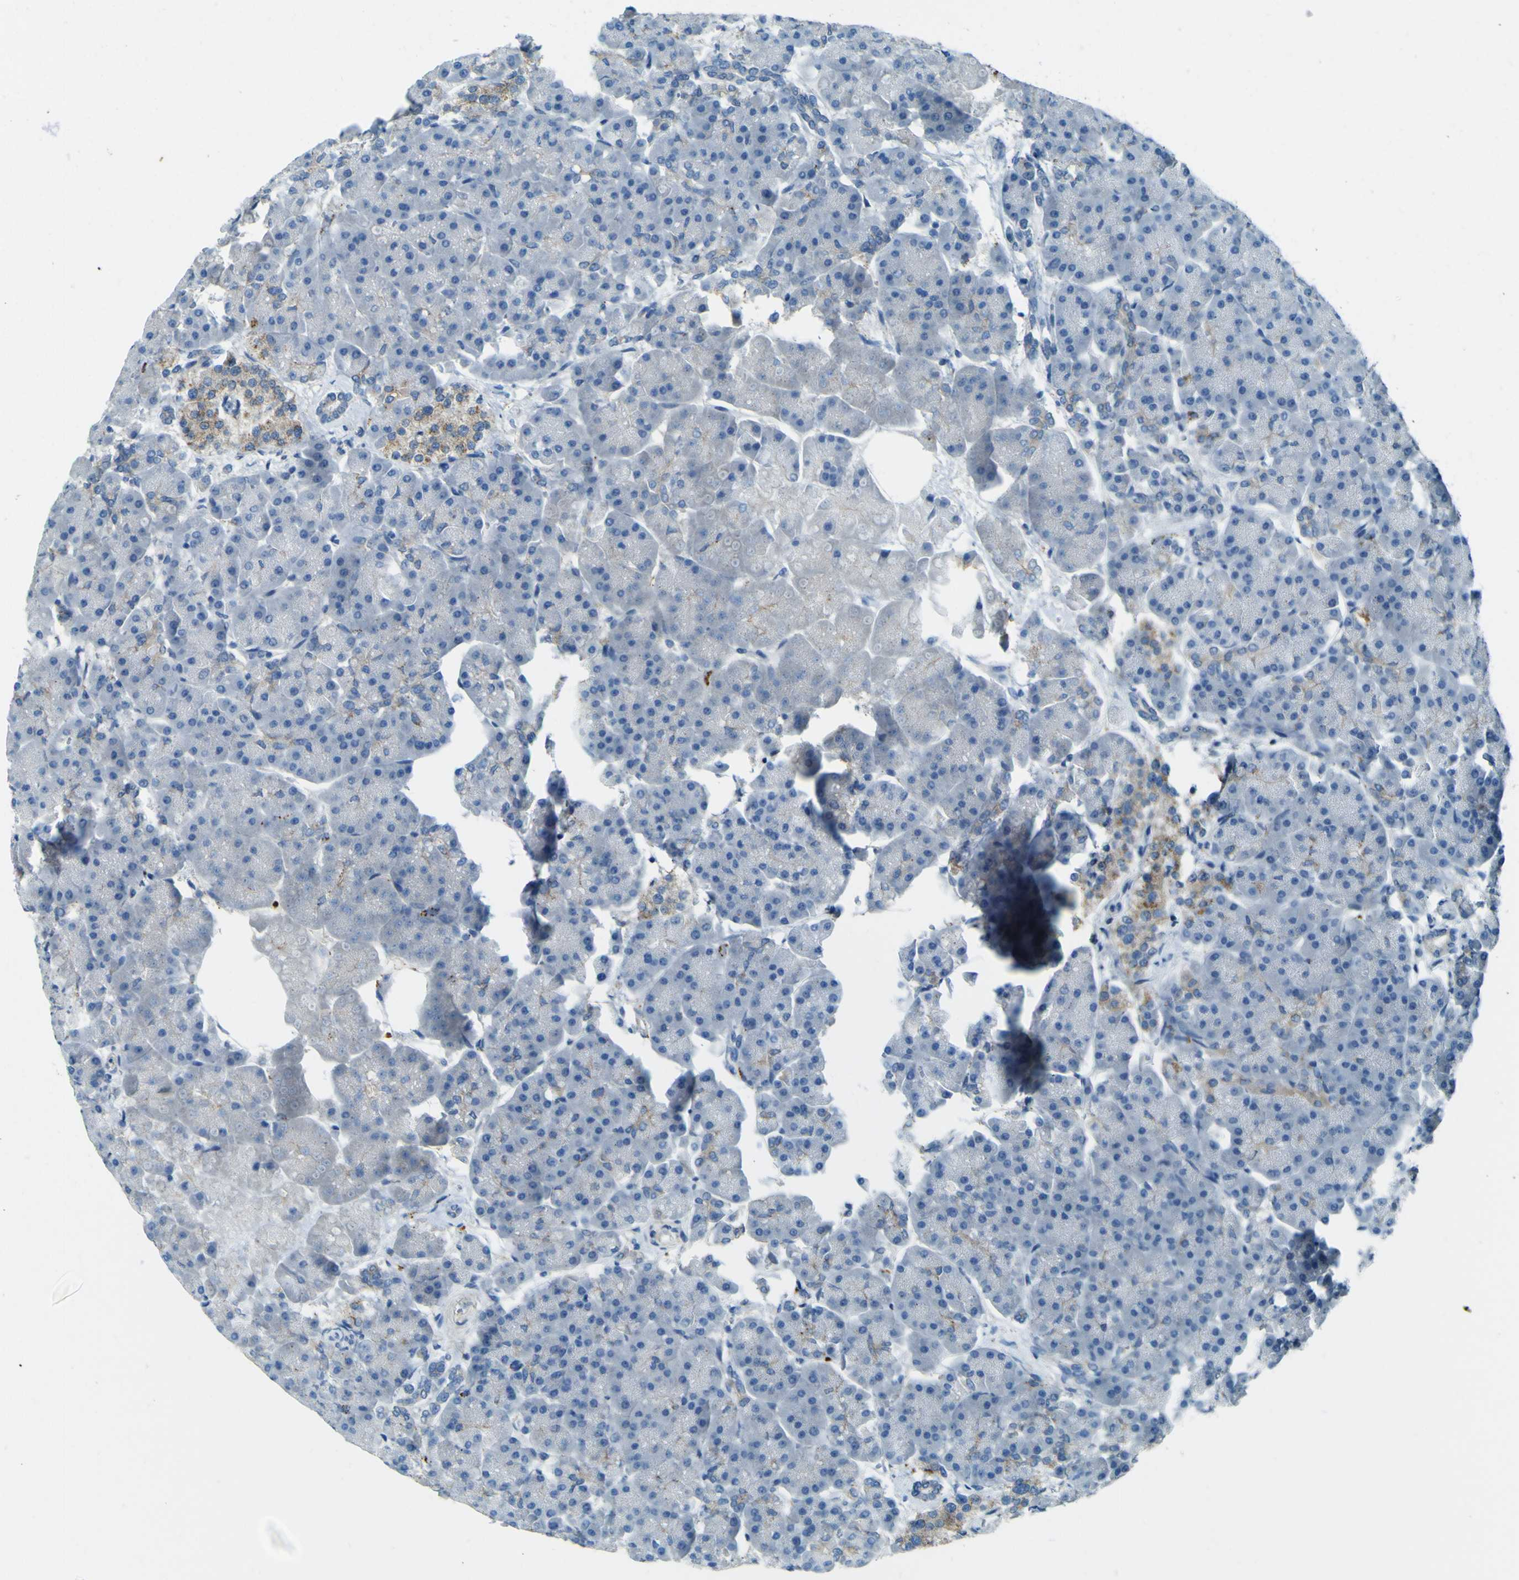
{"staining": {"intensity": "weak", "quantity": "25%-75%", "location": "cytoplasmic/membranous"}, "tissue": "pancreas", "cell_type": "Exocrine glandular cells", "image_type": "normal", "snomed": [{"axis": "morphology", "description": "Normal tissue, NOS"}, {"axis": "topography", "description": "Pancreas"}], "caption": "Exocrine glandular cells exhibit weak cytoplasmic/membranous staining in approximately 25%-75% of cells in unremarkable pancreas. (DAB IHC with brightfield microscopy, high magnification).", "gene": "PDE9A", "patient": {"sex": "female", "age": 70}}